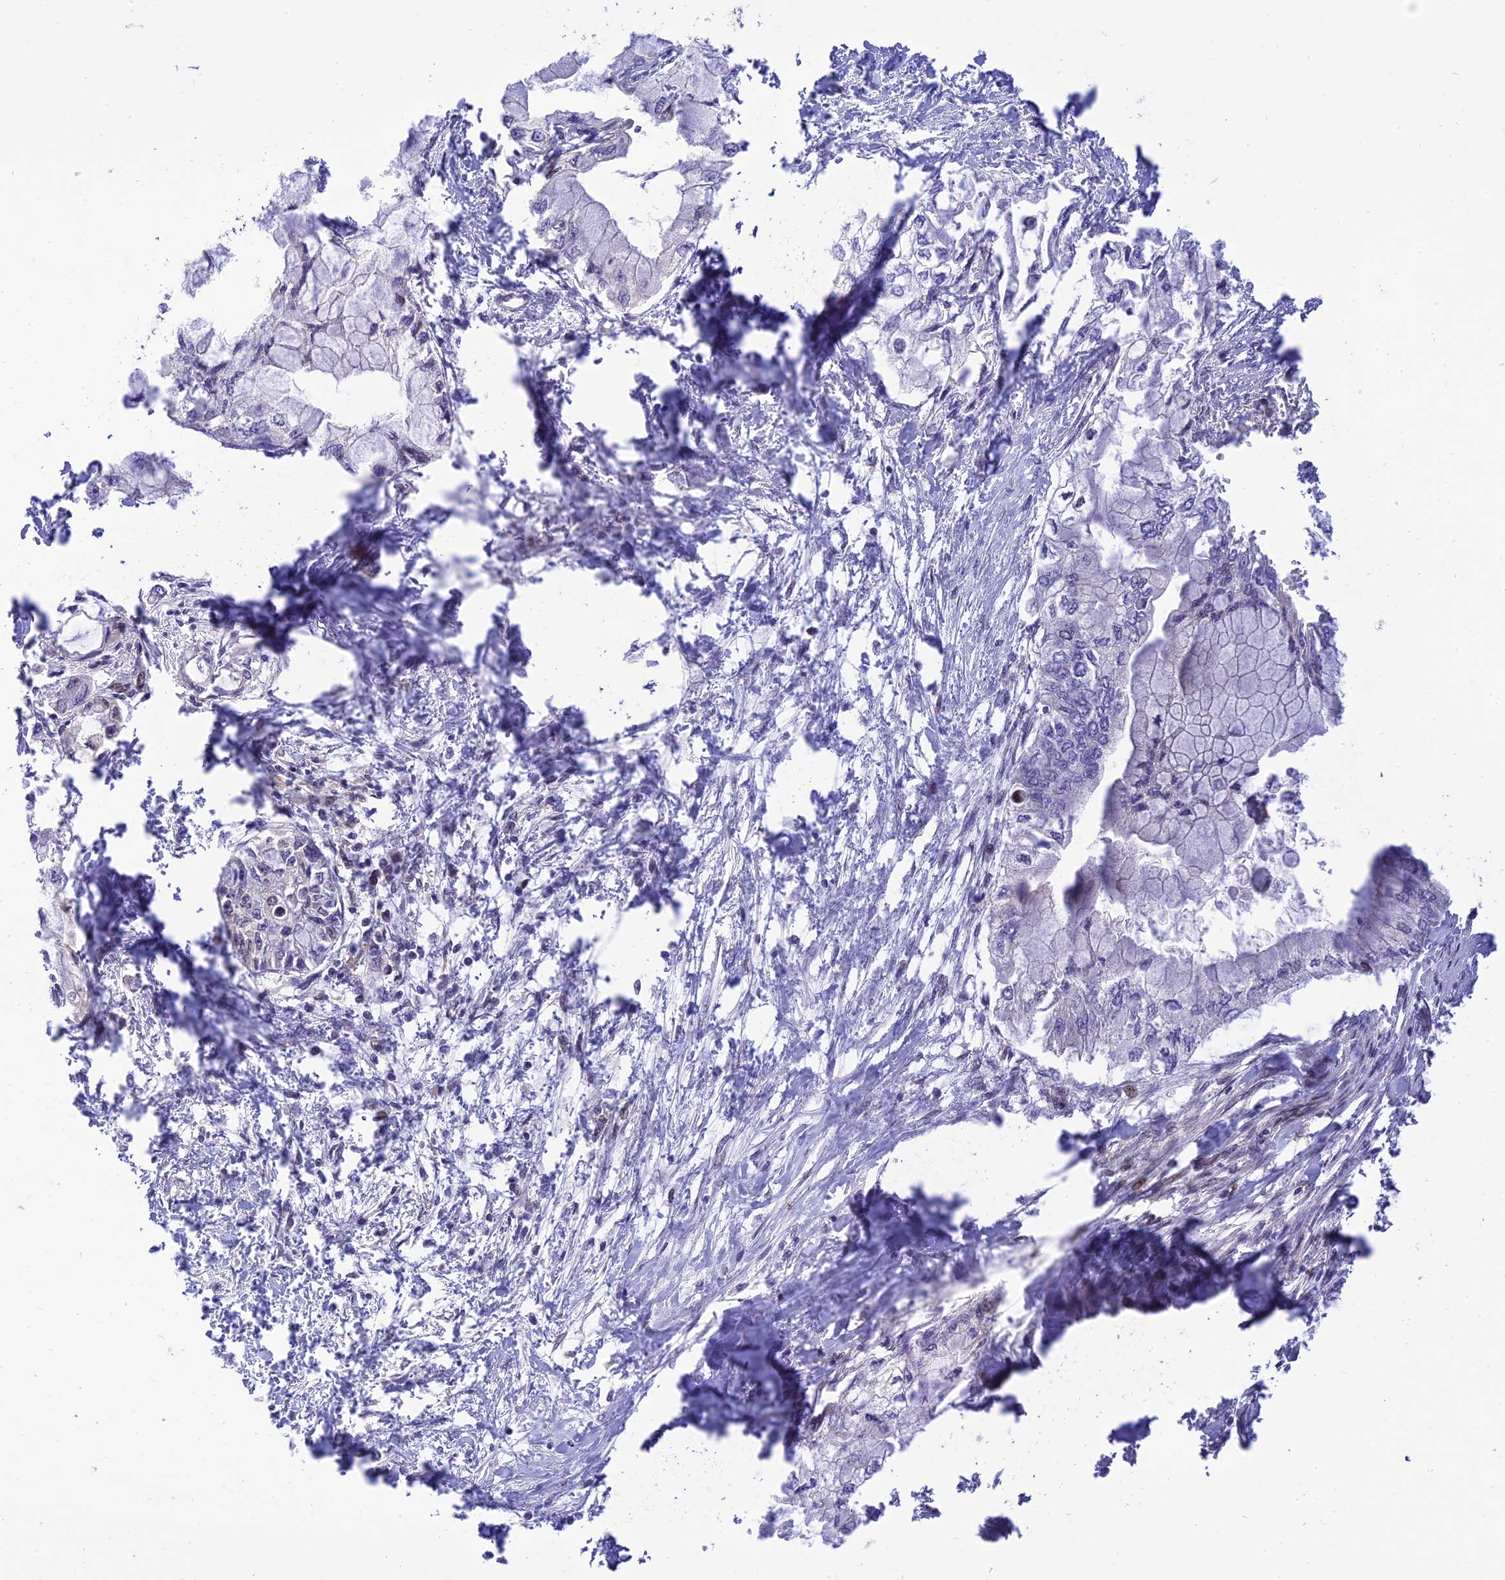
{"staining": {"intensity": "negative", "quantity": "none", "location": "none"}, "tissue": "pancreatic cancer", "cell_type": "Tumor cells", "image_type": "cancer", "snomed": [{"axis": "morphology", "description": "Adenocarcinoma, NOS"}, {"axis": "topography", "description": "Pancreas"}], "caption": "Immunohistochemistry (IHC) histopathology image of human pancreatic adenocarcinoma stained for a protein (brown), which displays no expression in tumor cells. The staining was performed using DAB to visualize the protein expression in brown, while the nuclei were stained in blue with hematoxylin (Magnification: 20x).", "gene": "ZNF584", "patient": {"sex": "male", "age": 48}}